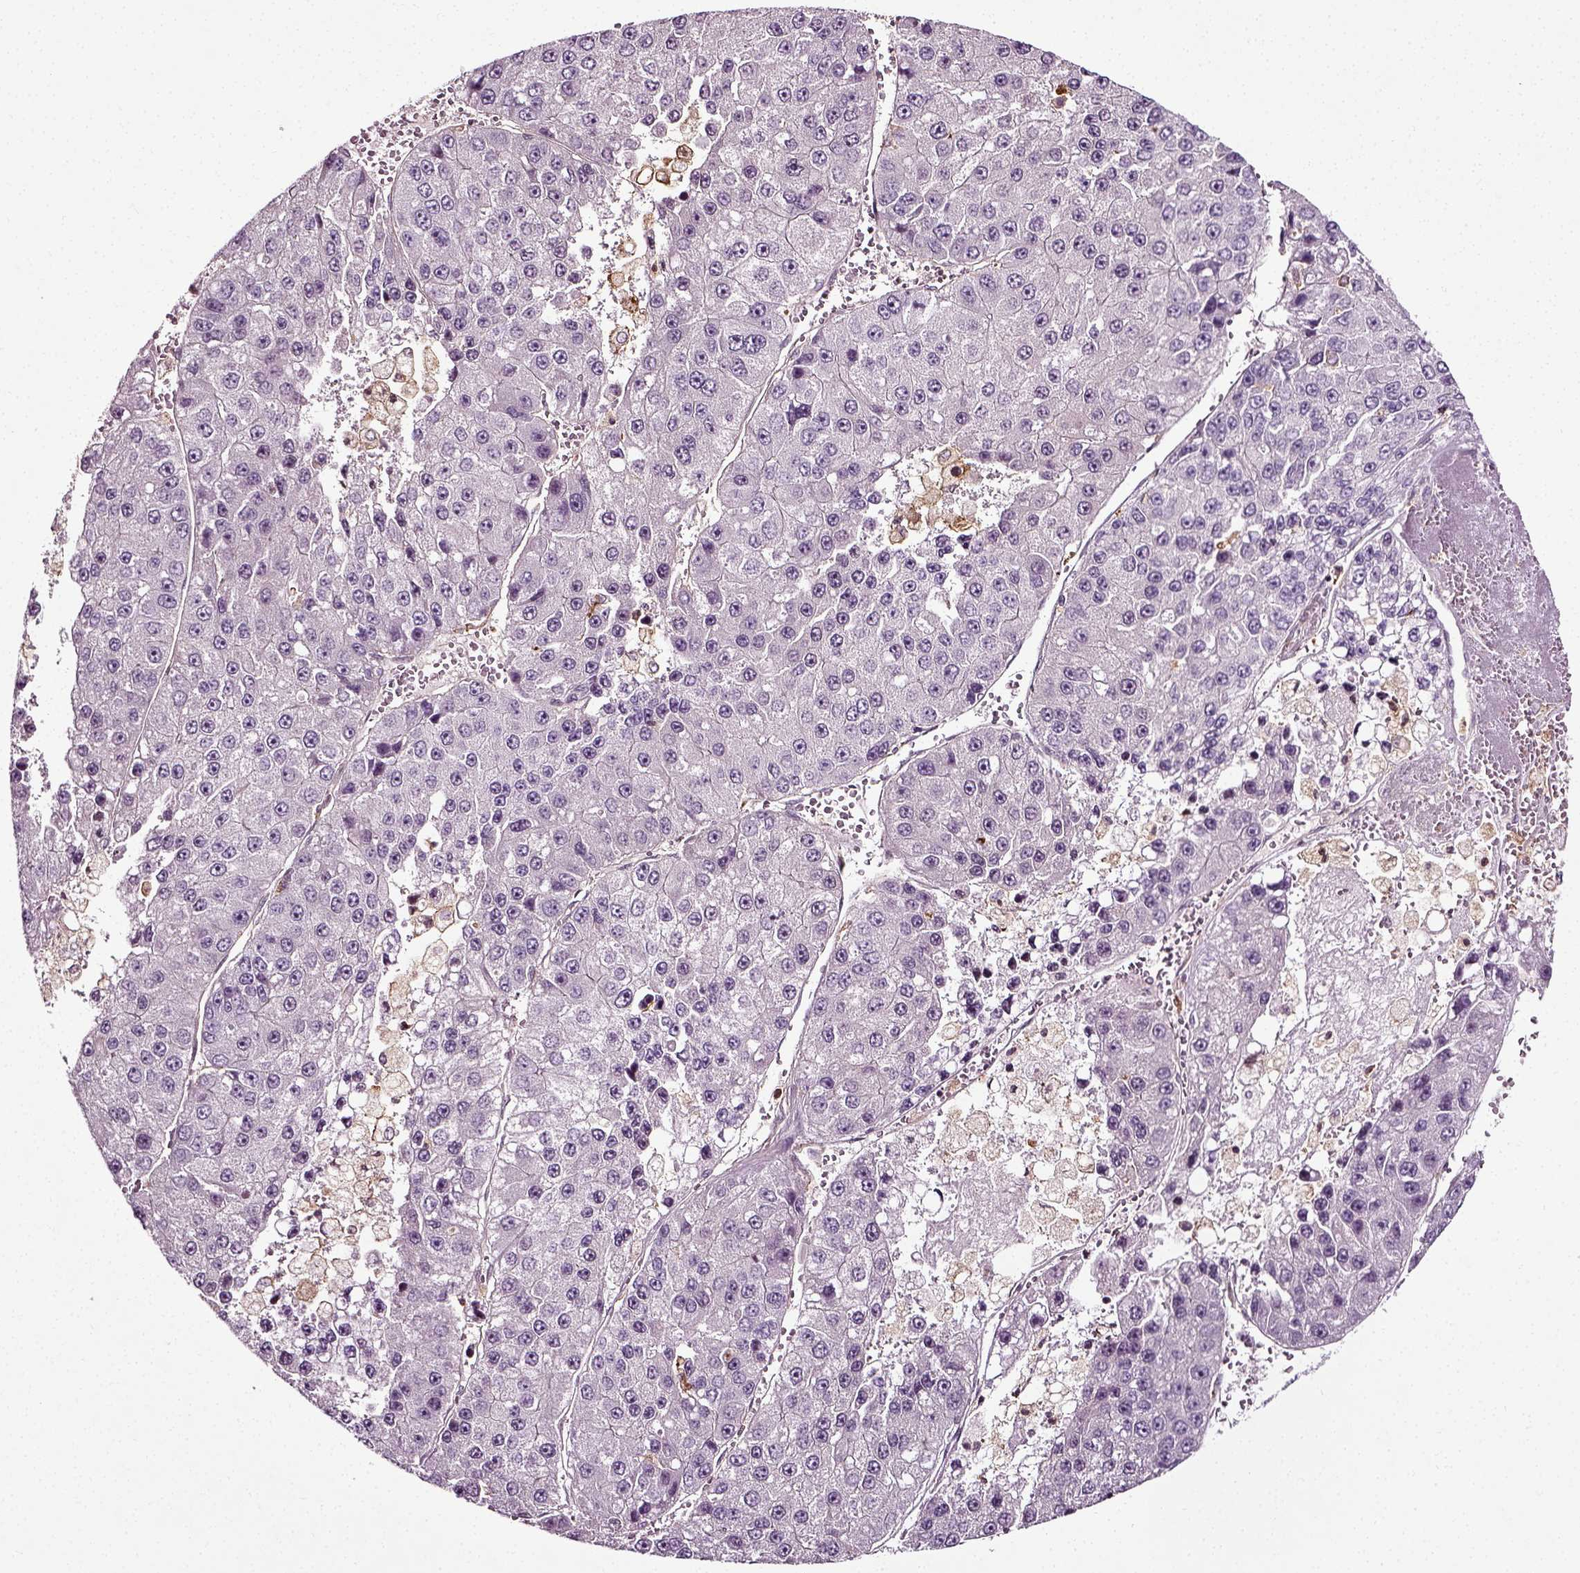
{"staining": {"intensity": "negative", "quantity": "none", "location": "none"}, "tissue": "liver cancer", "cell_type": "Tumor cells", "image_type": "cancer", "snomed": [{"axis": "morphology", "description": "Carcinoma, Hepatocellular, NOS"}, {"axis": "topography", "description": "Liver"}], "caption": "The immunohistochemistry photomicrograph has no significant expression in tumor cells of liver cancer tissue.", "gene": "RHOF", "patient": {"sex": "female", "age": 73}}